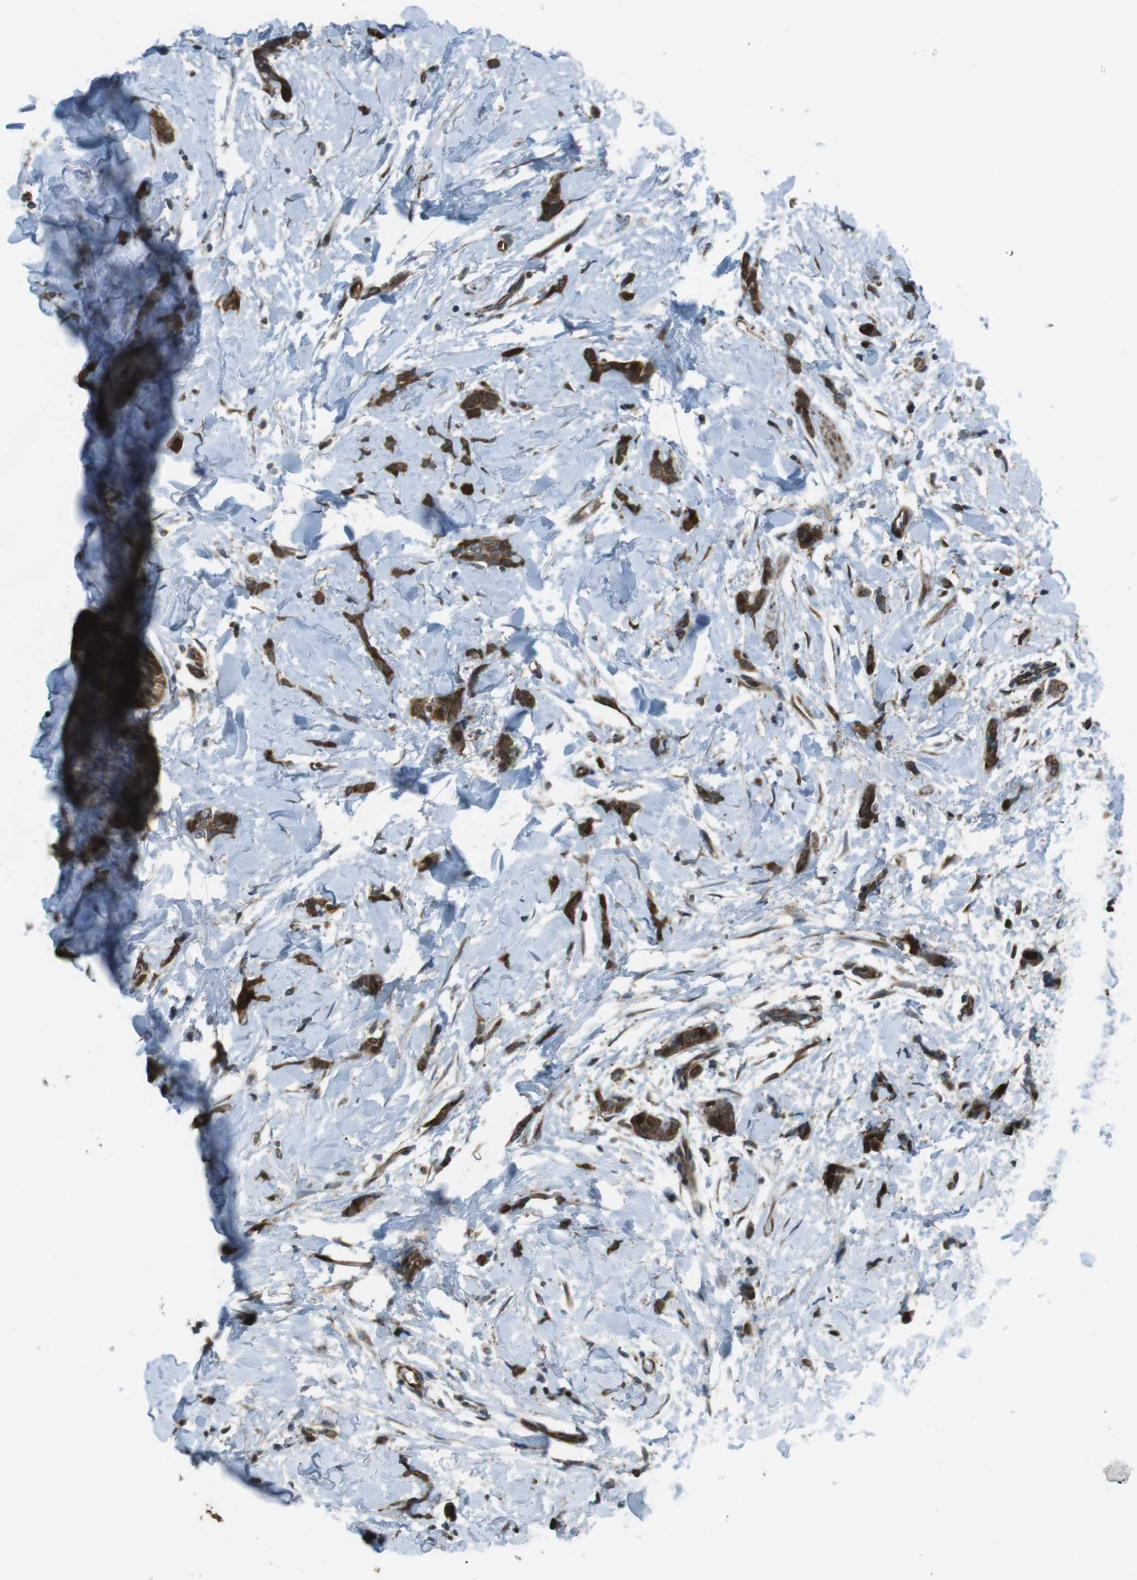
{"staining": {"intensity": "strong", "quantity": ">75%", "location": "cytoplasmic/membranous"}, "tissue": "breast cancer", "cell_type": "Tumor cells", "image_type": "cancer", "snomed": [{"axis": "morphology", "description": "Lobular carcinoma"}, {"axis": "topography", "description": "Skin"}, {"axis": "topography", "description": "Breast"}], "caption": "Human lobular carcinoma (breast) stained with a brown dye exhibits strong cytoplasmic/membranous positive positivity in approximately >75% of tumor cells.", "gene": "ZNF330", "patient": {"sex": "female", "age": 46}}